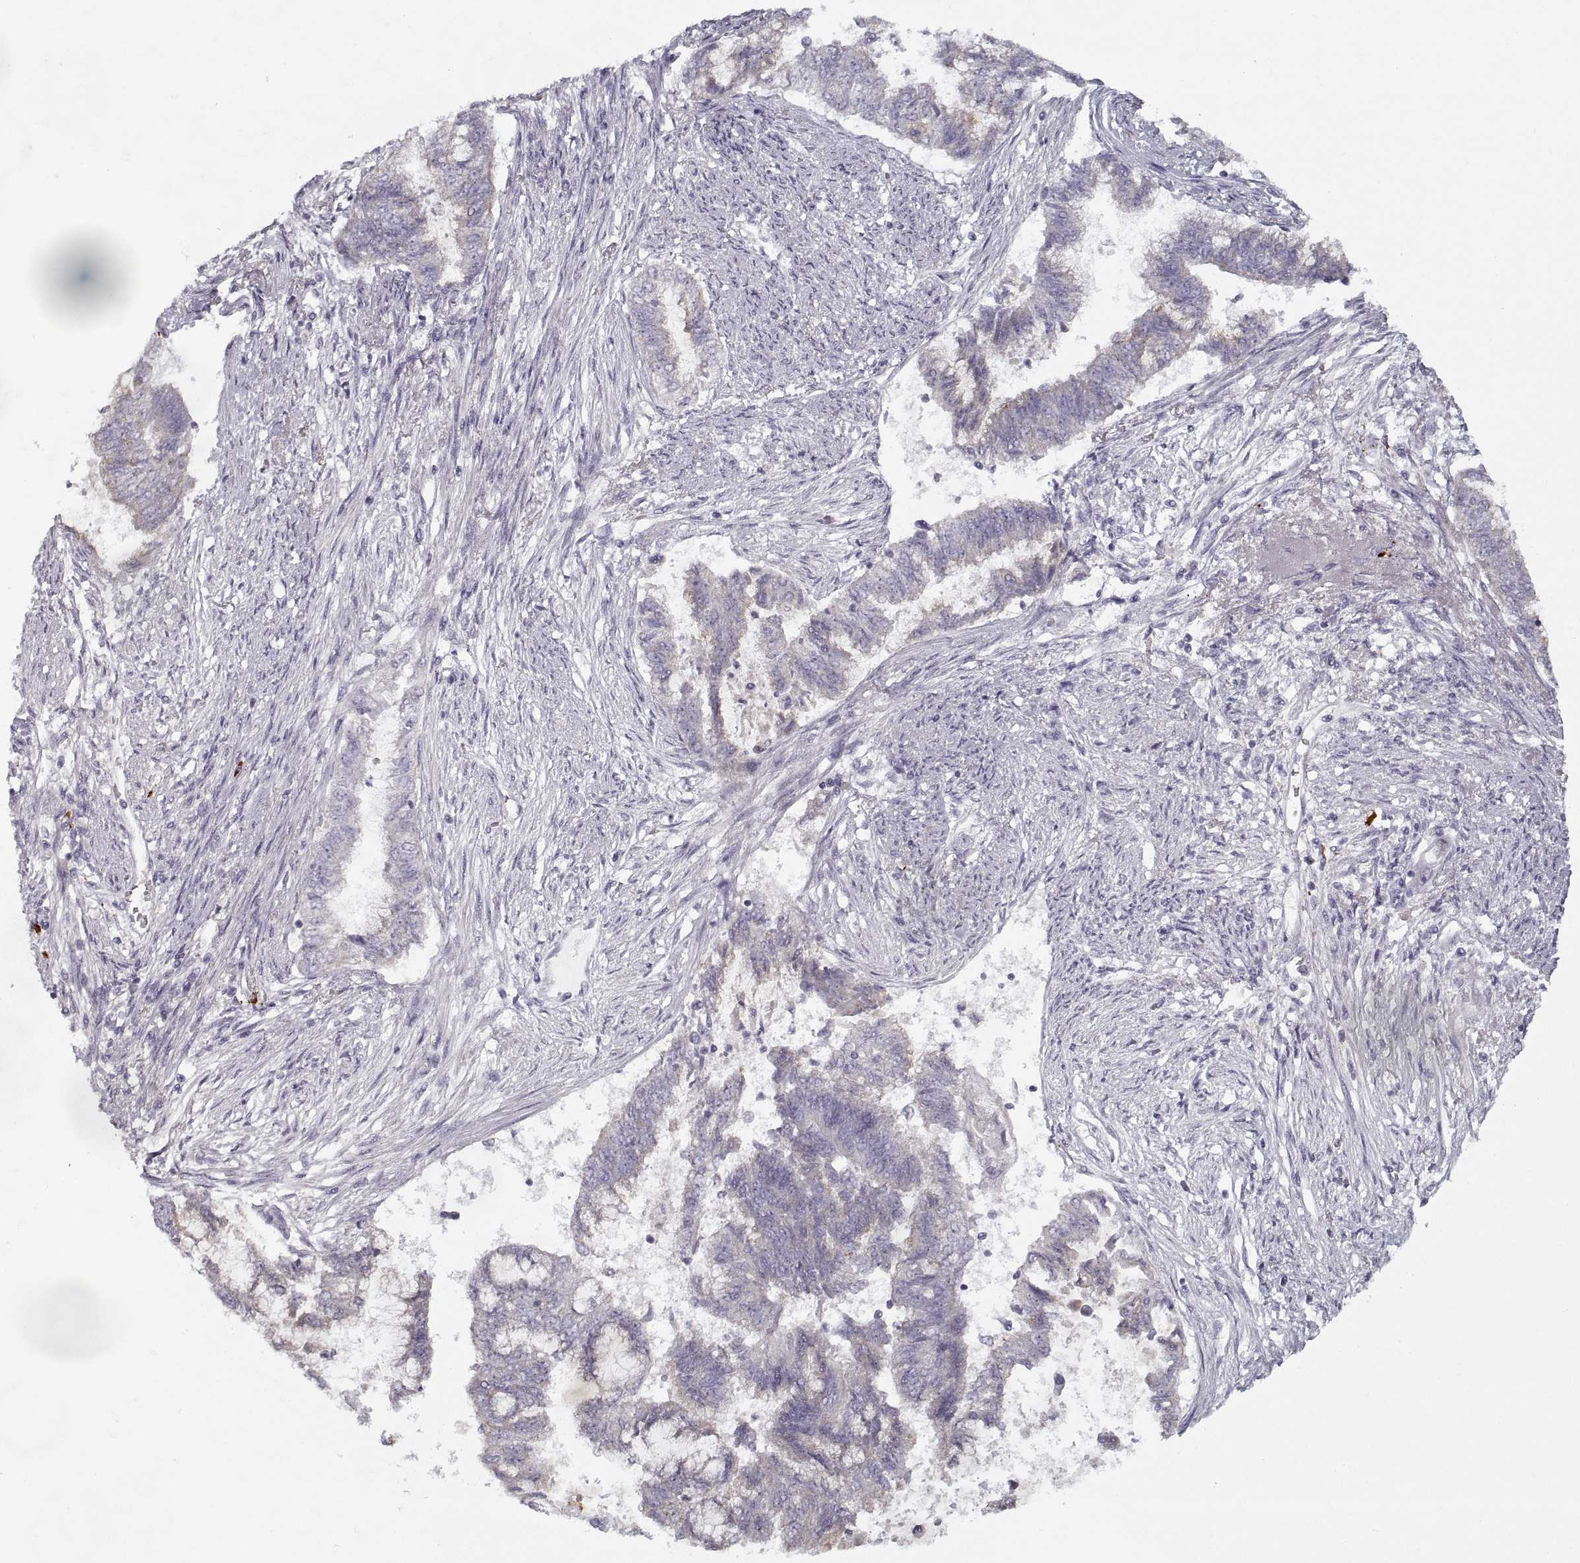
{"staining": {"intensity": "negative", "quantity": "none", "location": "none"}, "tissue": "endometrial cancer", "cell_type": "Tumor cells", "image_type": "cancer", "snomed": [{"axis": "morphology", "description": "Adenocarcinoma, NOS"}, {"axis": "topography", "description": "Endometrium"}], "caption": "IHC histopathology image of neoplastic tissue: adenocarcinoma (endometrial) stained with DAB demonstrates no significant protein staining in tumor cells.", "gene": "GAD2", "patient": {"sex": "female", "age": 65}}